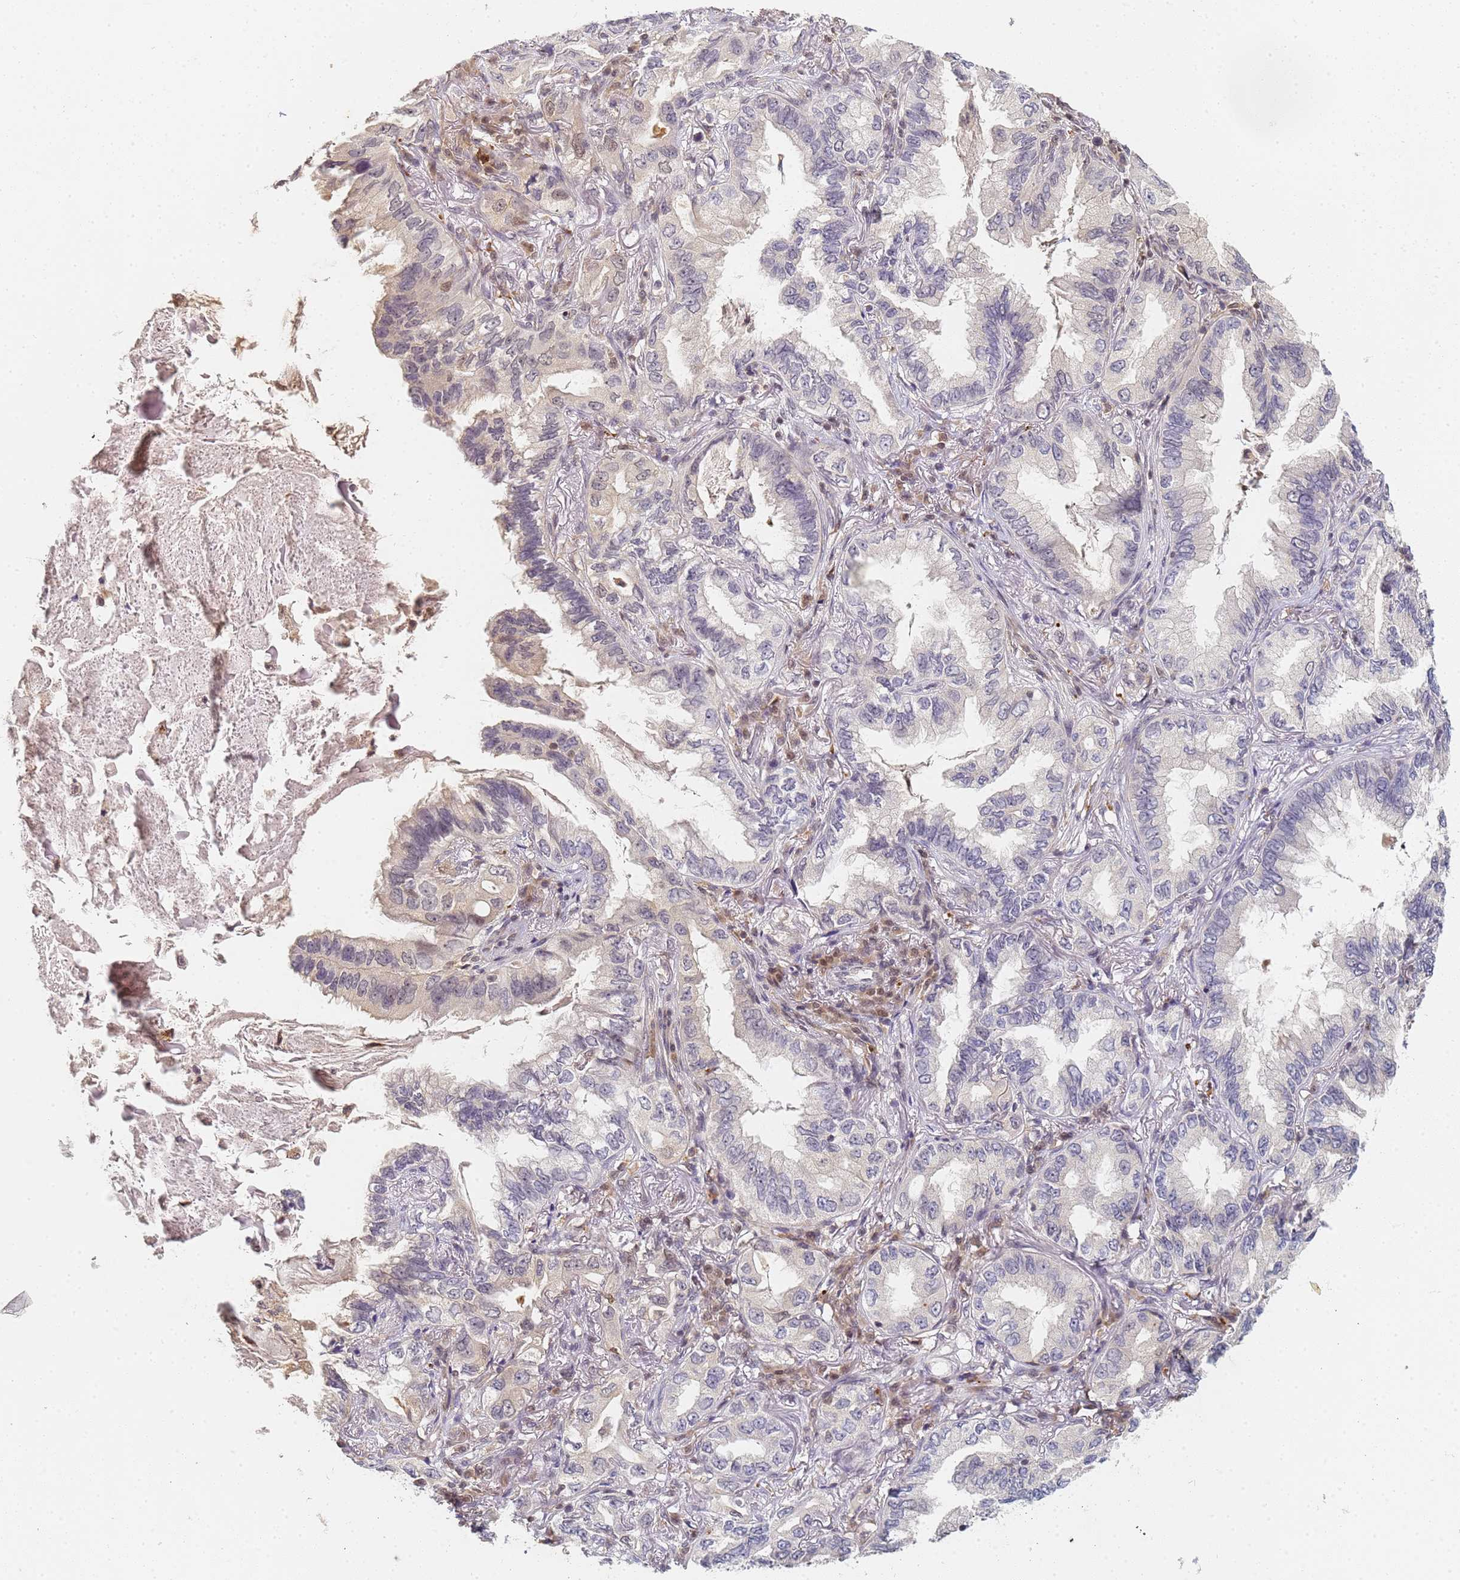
{"staining": {"intensity": "weak", "quantity": "<25%", "location": "nuclear"}, "tissue": "lung cancer", "cell_type": "Tumor cells", "image_type": "cancer", "snomed": [{"axis": "morphology", "description": "Adenocarcinoma, NOS"}, {"axis": "topography", "description": "Lung"}], "caption": "Immunohistochemistry (IHC) histopathology image of human lung cancer stained for a protein (brown), which exhibits no expression in tumor cells.", "gene": "HMCES", "patient": {"sex": "female", "age": 69}}